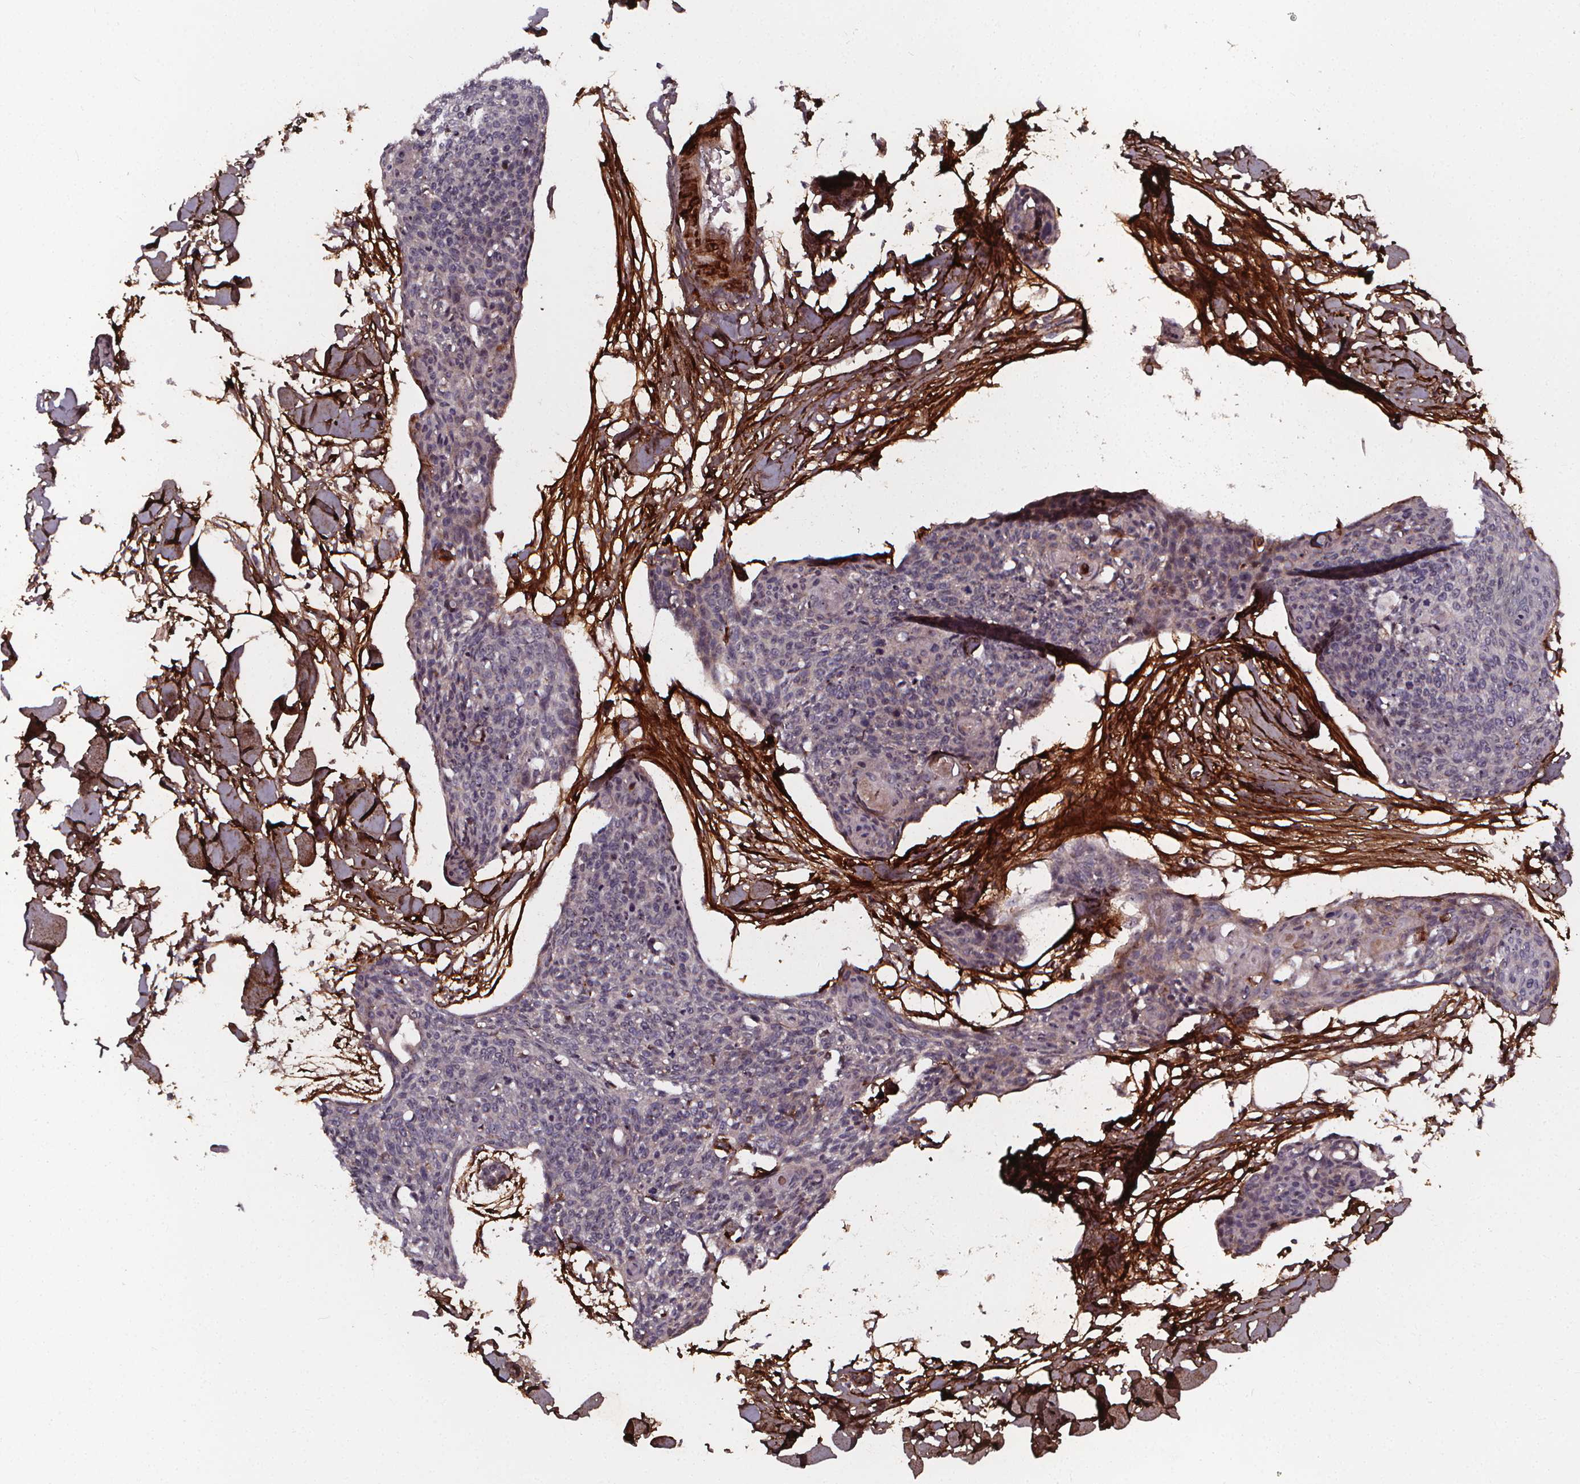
{"staining": {"intensity": "negative", "quantity": "none", "location": "none"}, "tissue": "skin cancer", "cell_type": "Tumor cells", "image_type": "cancer", "snomed": [{"axis": "morphology", "description": "Squamous cell carcinoma, NOS"}, {"axis": "topography", "description": "Skin"}, {"axis": "topography", "description": "Vulva"}], "caption": "Immunohistochemistry (IHC) of skin cancer reveals no staining in tumor cells.", "gene": "AEBP1", "patient": {"sex": "female", "age": 75}}